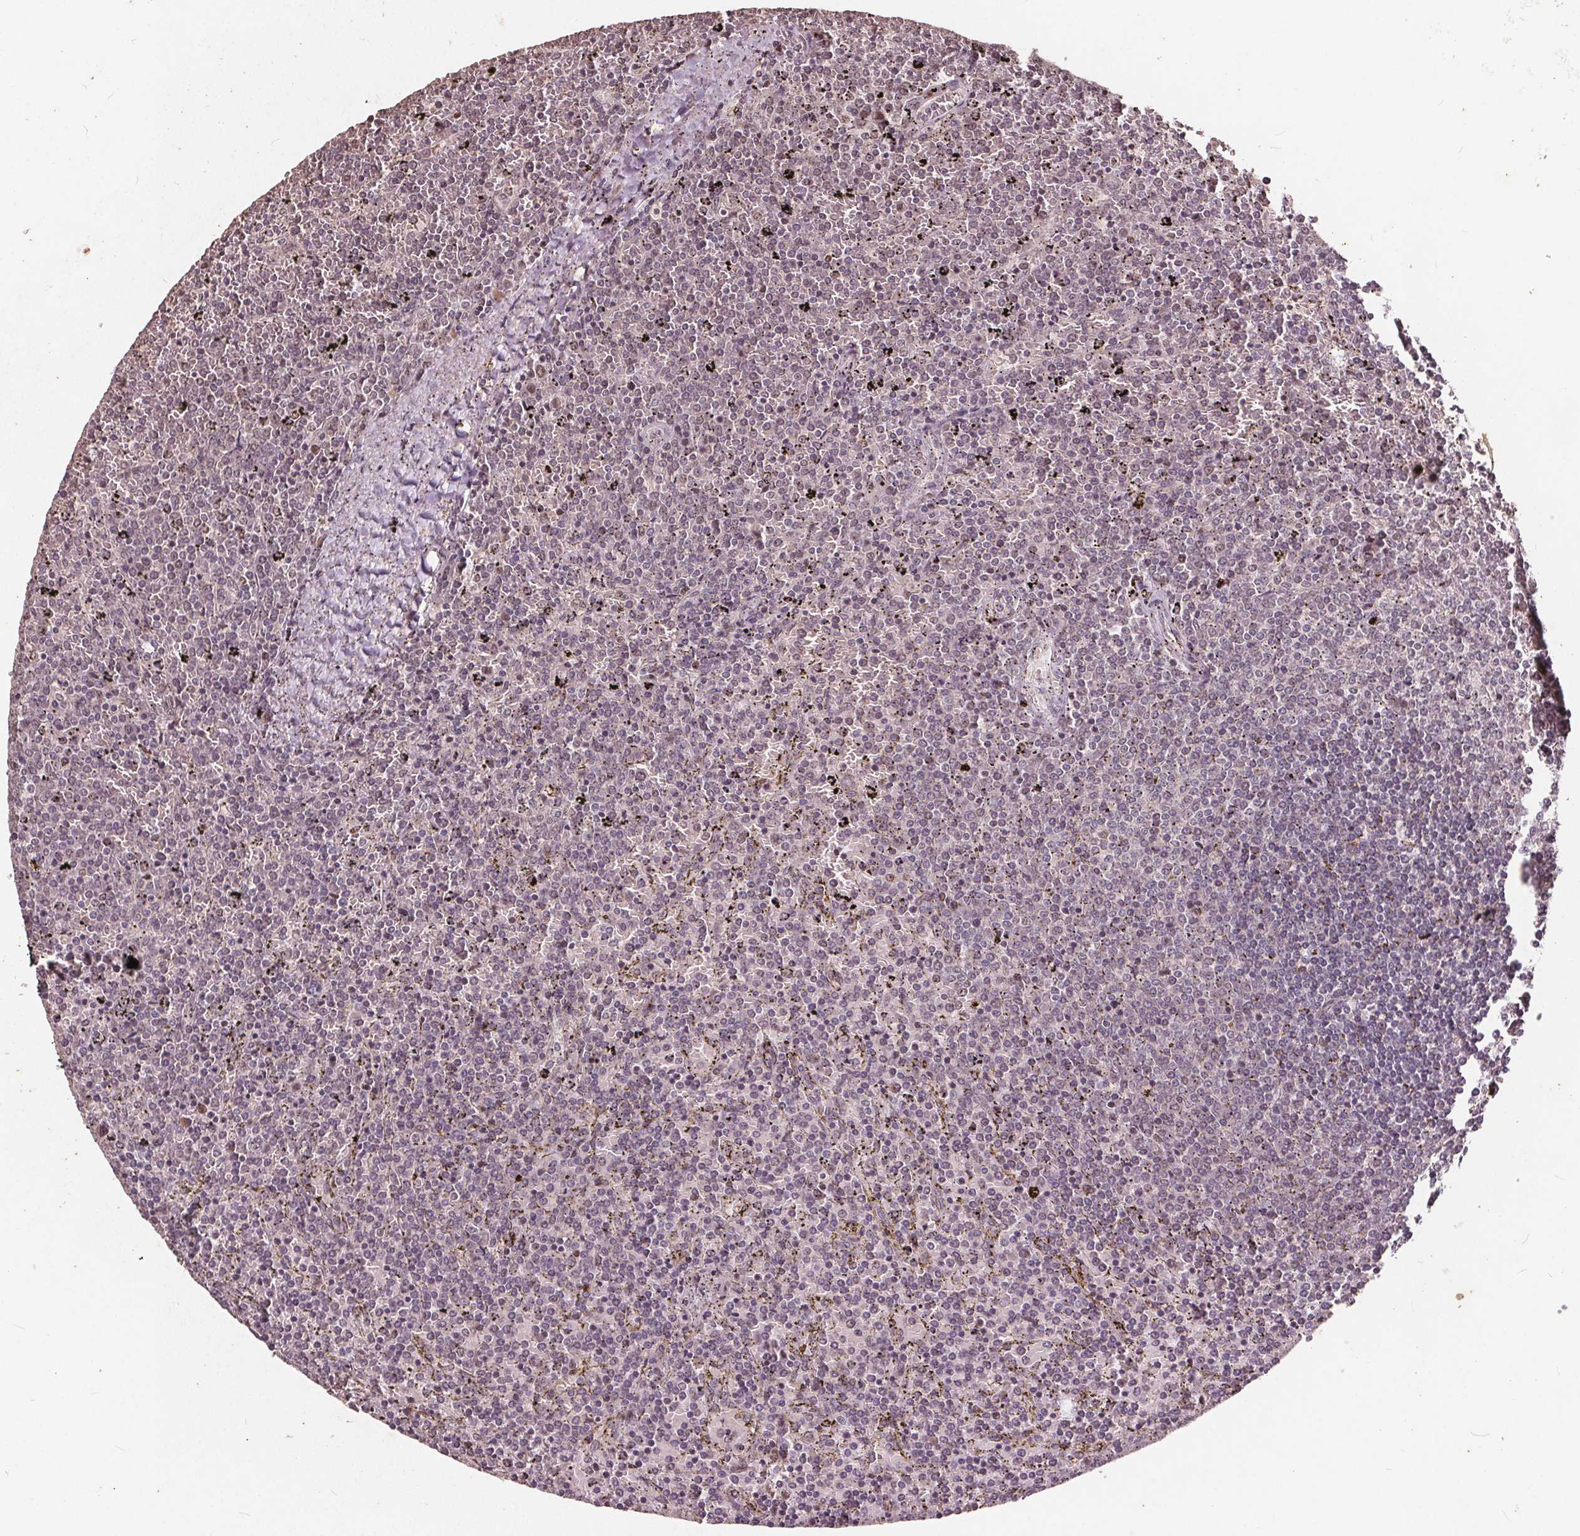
{"staining": {"intensity": "negative", "quantity": "none", "location": "none"}, "tissue": "lymphoma", "cell_type": "Tumor cells", "image_type": "cancer", "snomed": [{"axis": "morphology", "description": "Malignant lymphoma, non-Hodgkin's type, Low grade"}, {"axis": "topography", "description": "Spleen"}], "caption": "Immunohistochemistry of lymphoma displays no staining in tumor cells.", "gene": "DNMT3B", "patient": {"sex": "female", "age": 77}}